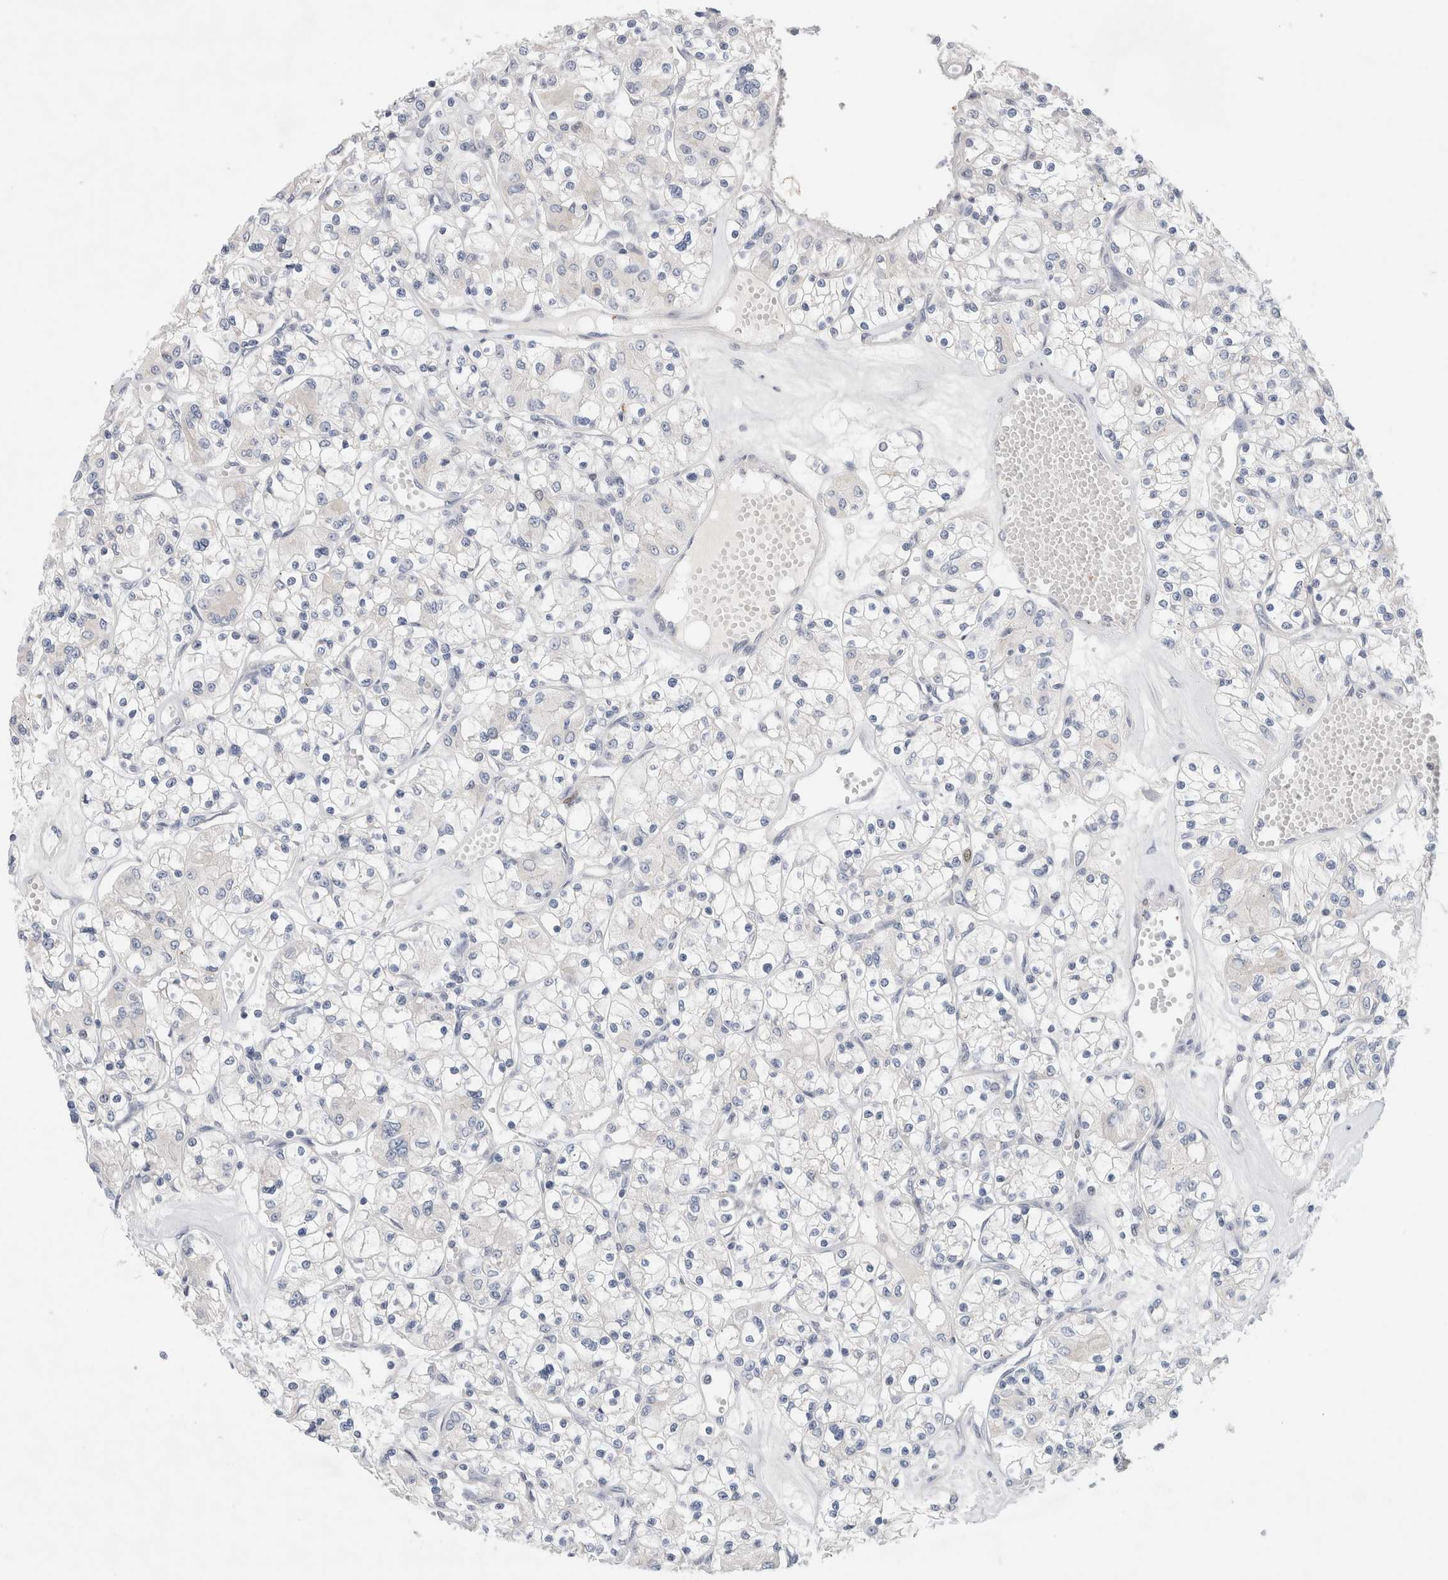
{"staining": {"intensity": "negative", "quantity": "none", "location": "none"}, "tissue": "renal cancer", "cell_type": "Tumor cells", "image_type": "cancer", "snomed": [{"axis": "morphology", "description": "Adenocarcinoma, NOS"}, {"axis": "topography", "description": "Kidney"}], "caption": "This photomicrograph is of renal adenocarcinoma stained with IHC to label a protein in brown with the nuclei are counter-stained blue. There is no staining in tumor cells.", "gene": "KNL1", "patient": {"sex": "female", "age": 59}}